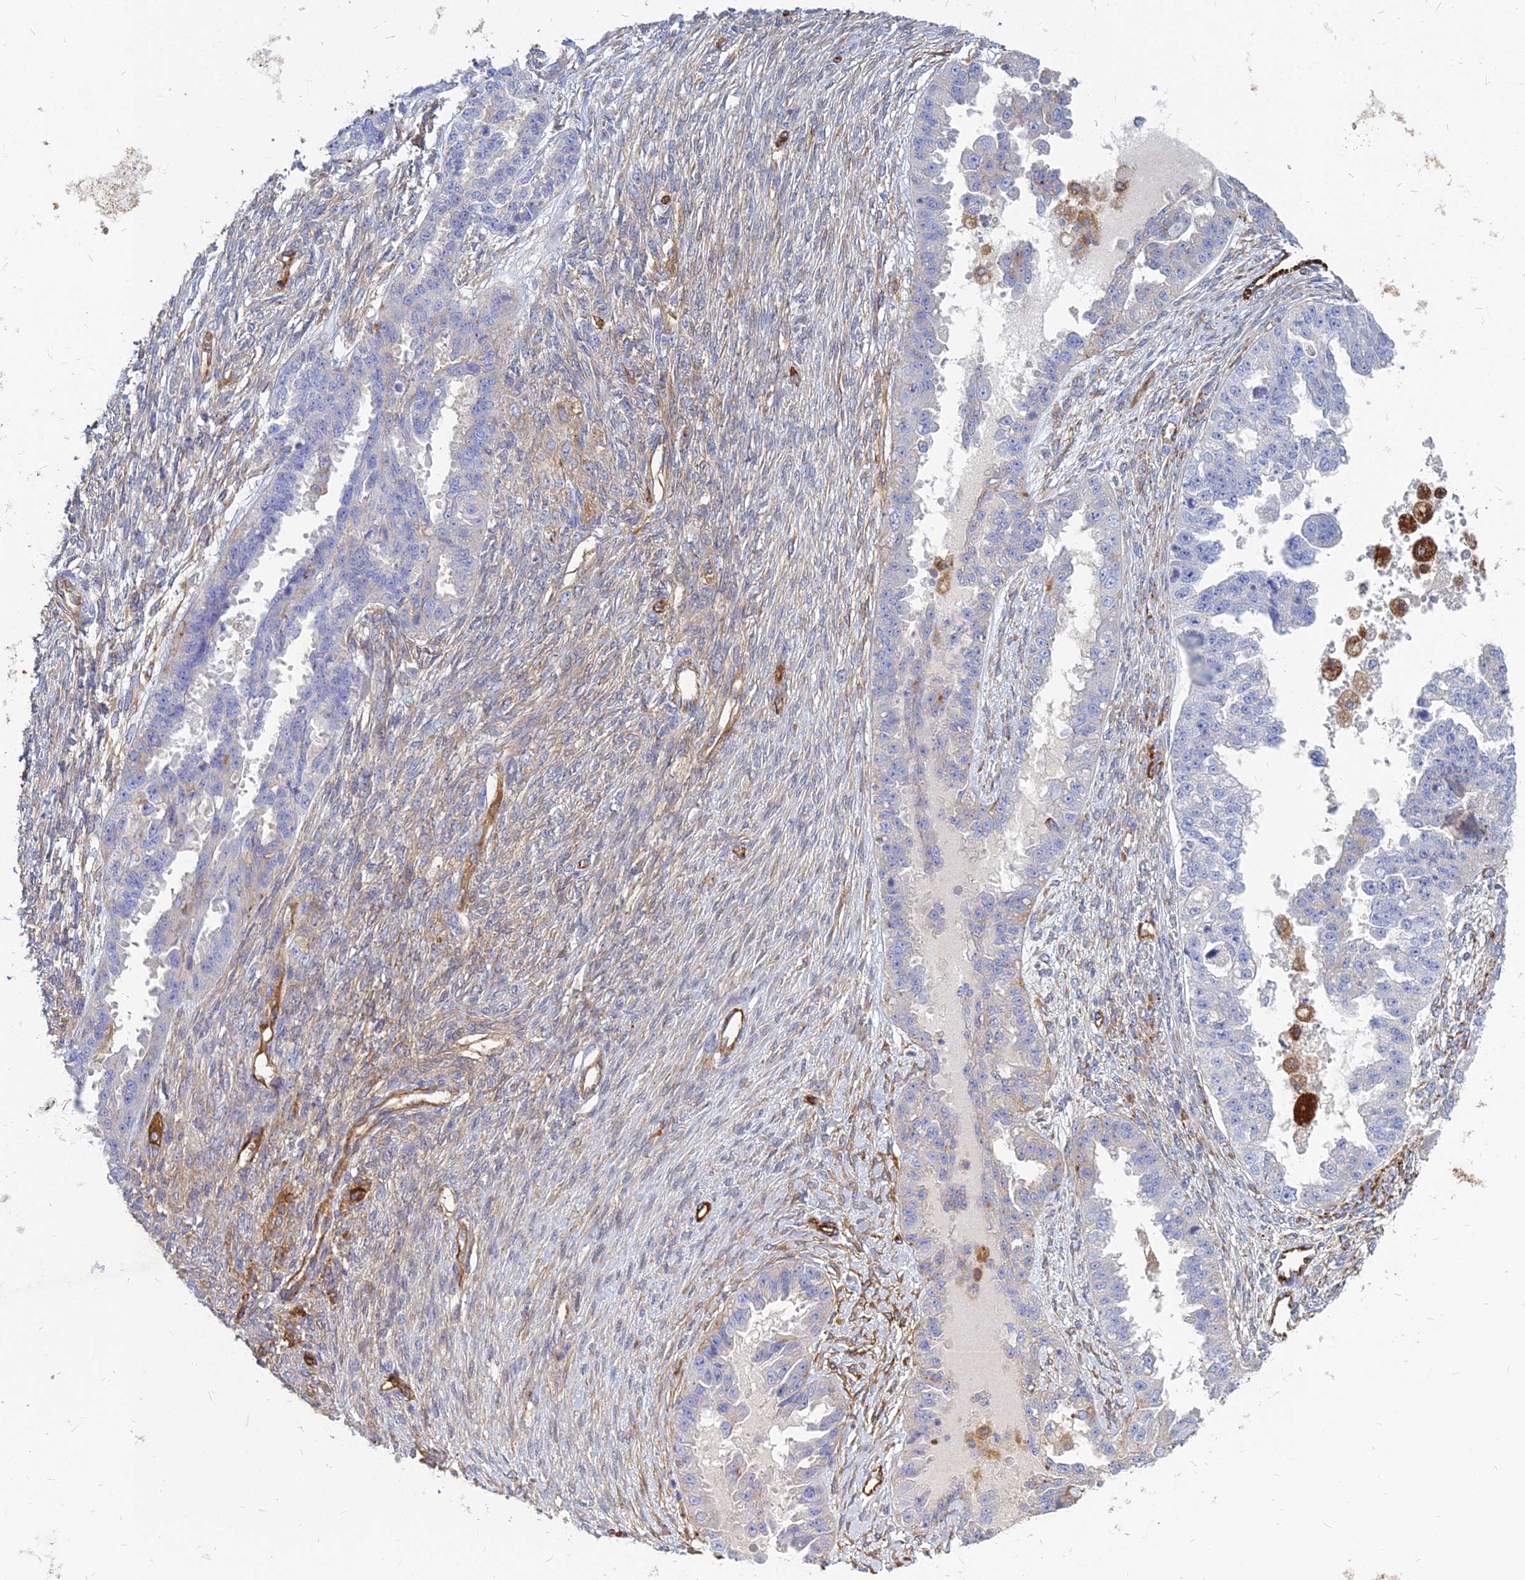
{"staining": {"intensity": "negative", "quantity": "none", "location": "none"}, "tissue": "ovarian cancer", "cell_type": "Tumor cells", "image_type": "cancer", "snomed": [{"axis": "morphology", "description": "Cystadenocarcinoma, serous, NOS"}, {"axis": "topography", "description": "Ovary"}], "caption": "Human ovarian cancer (serous cystadenocarcinoma) stained for a protein using immunohistochemistry exhibits no positivity in tumor cells.", "gene": "VAT1", "patient": {"sex": "female", "age": 58}}